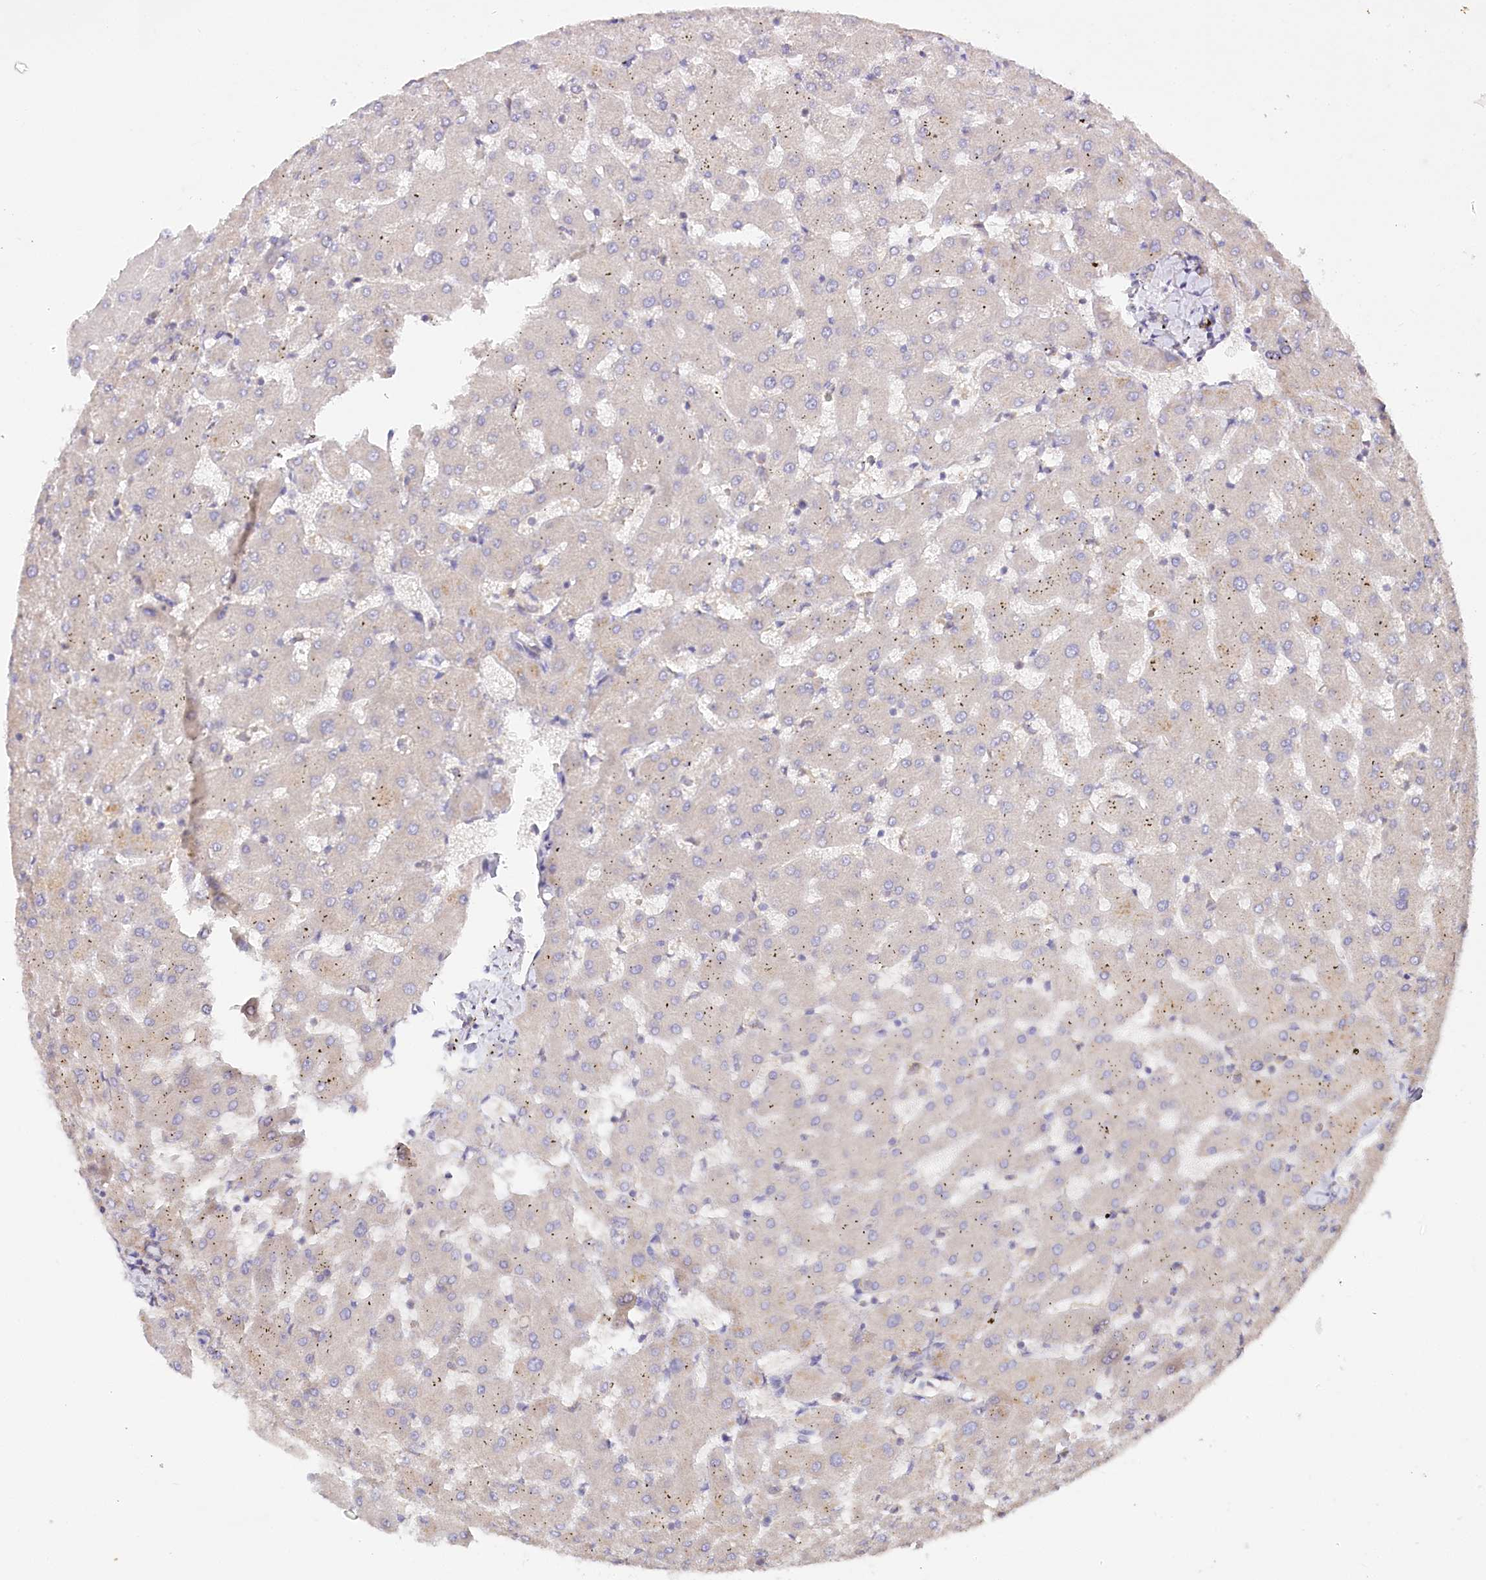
{"staining": {"intensity": "weak", "quantity": "<25%", "location": "cytoplasmic/membranous"}, "tissue": "liver", "cell_type": "Cholangiocytes", "image_type": "normal", "snomed": [{"axis": "morphology", "description": "Normal tissue, NOS"}, {"axis": "topography", "description": "Liver"}], "caption": "This is a photomicrograph of immunohistochemistry (IHC) staining of normal liver, which shows no expression in cholangiocytes. (DAB IHC, high magnification).", "gene": "PAIP2", "patient": {"sex": "female", "age": 63}}